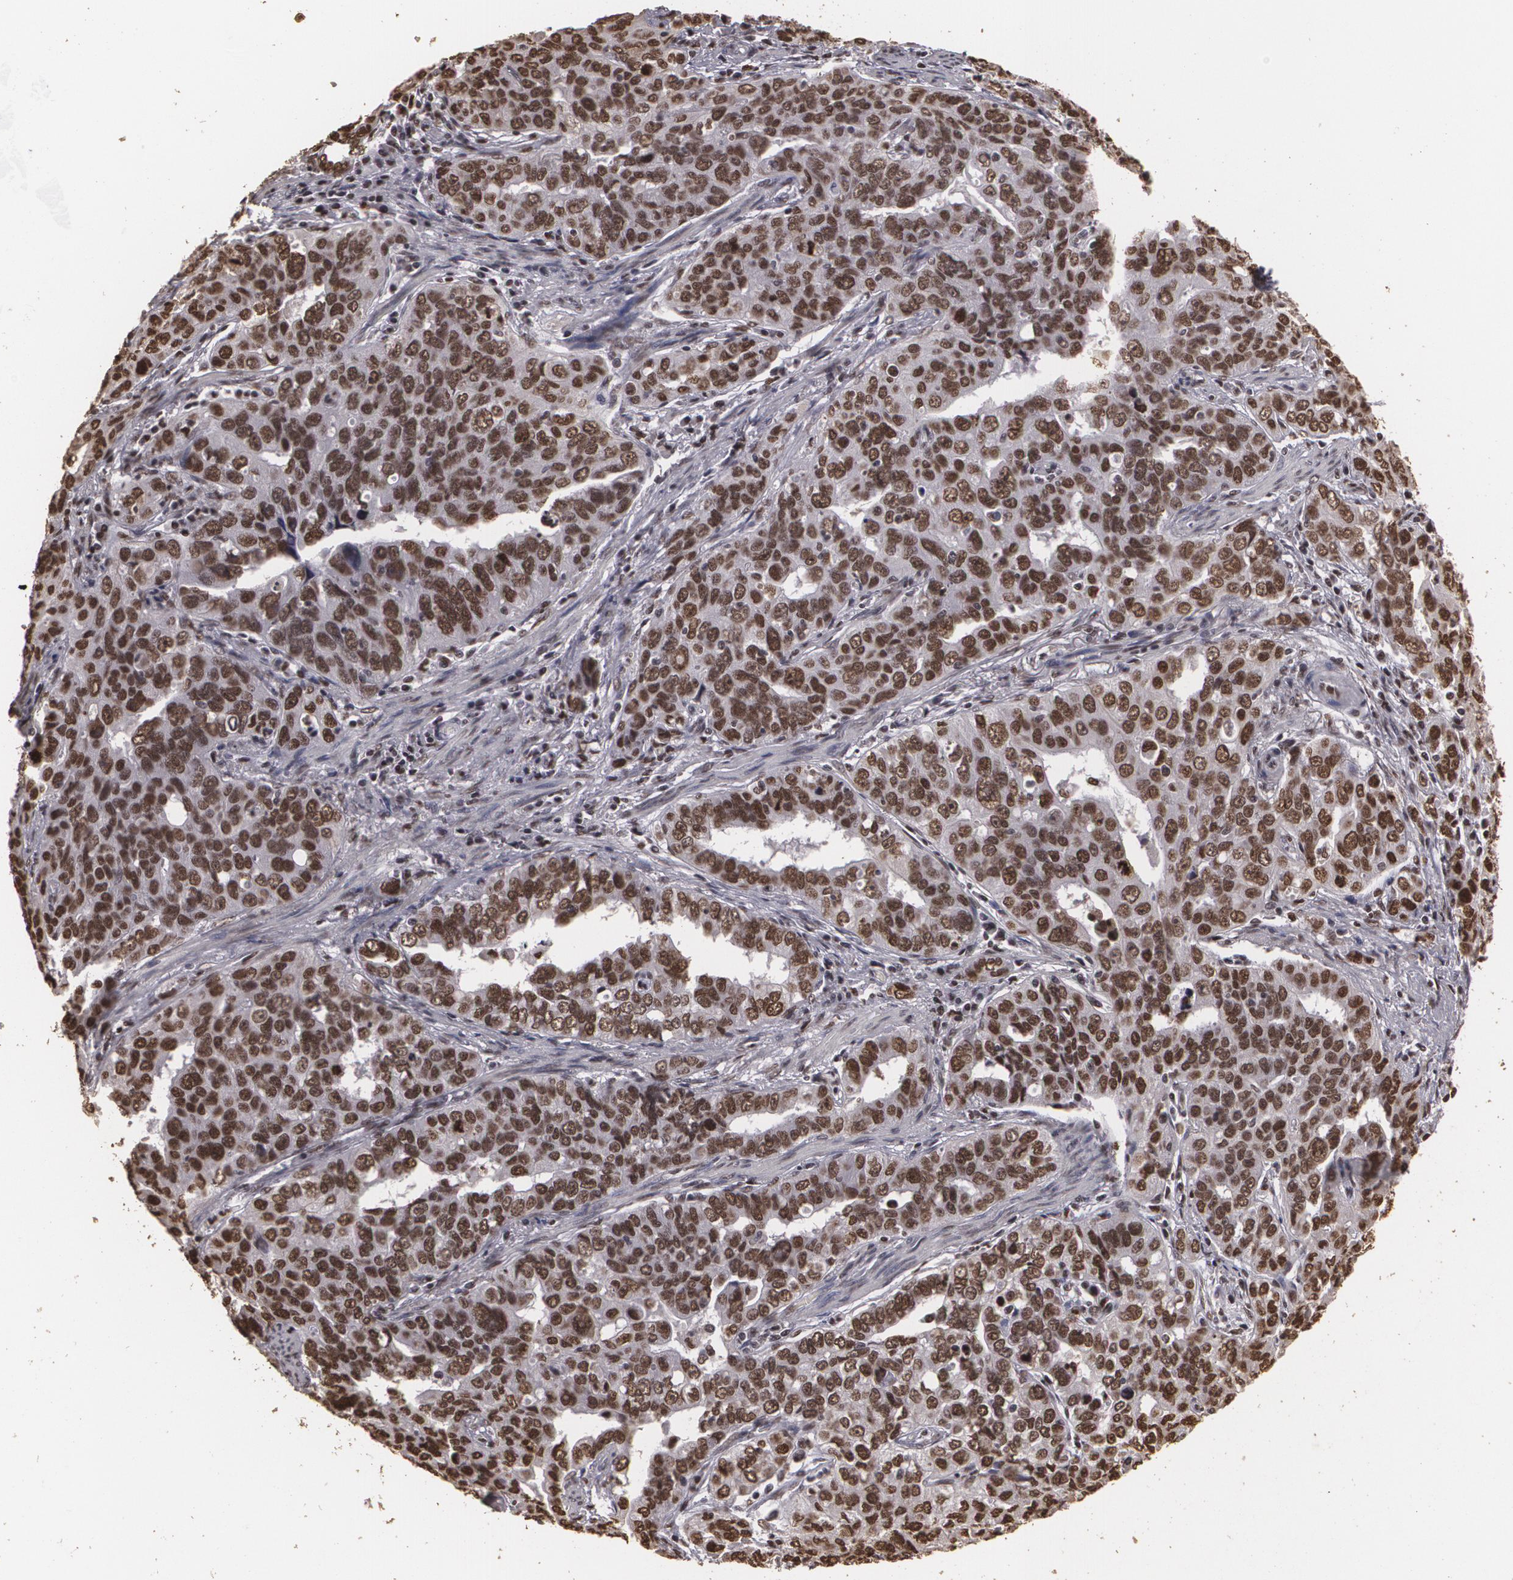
{"staining": {"intensity": "strong", "quantity": ">75%", "location": "cytoplasmic/membranous,nuclear"}, "tissue": "stomach cancer", "cell_type": "Tumor cells", "image_type": "cancer", "snomed": [{"axis": "morphology", "description": "Adenocarcinoma, NOS"}, {"axis": "topography", "description": "Stomach, upper"}], "caption": "Brown immunohistochemical staining in stomach cancer displays strong cytoplasmic/membranous and nuclear staining in about >75% of tumor cells.", "gene": "RCOR1", "patient": {"sex": "male", "age": 76}}